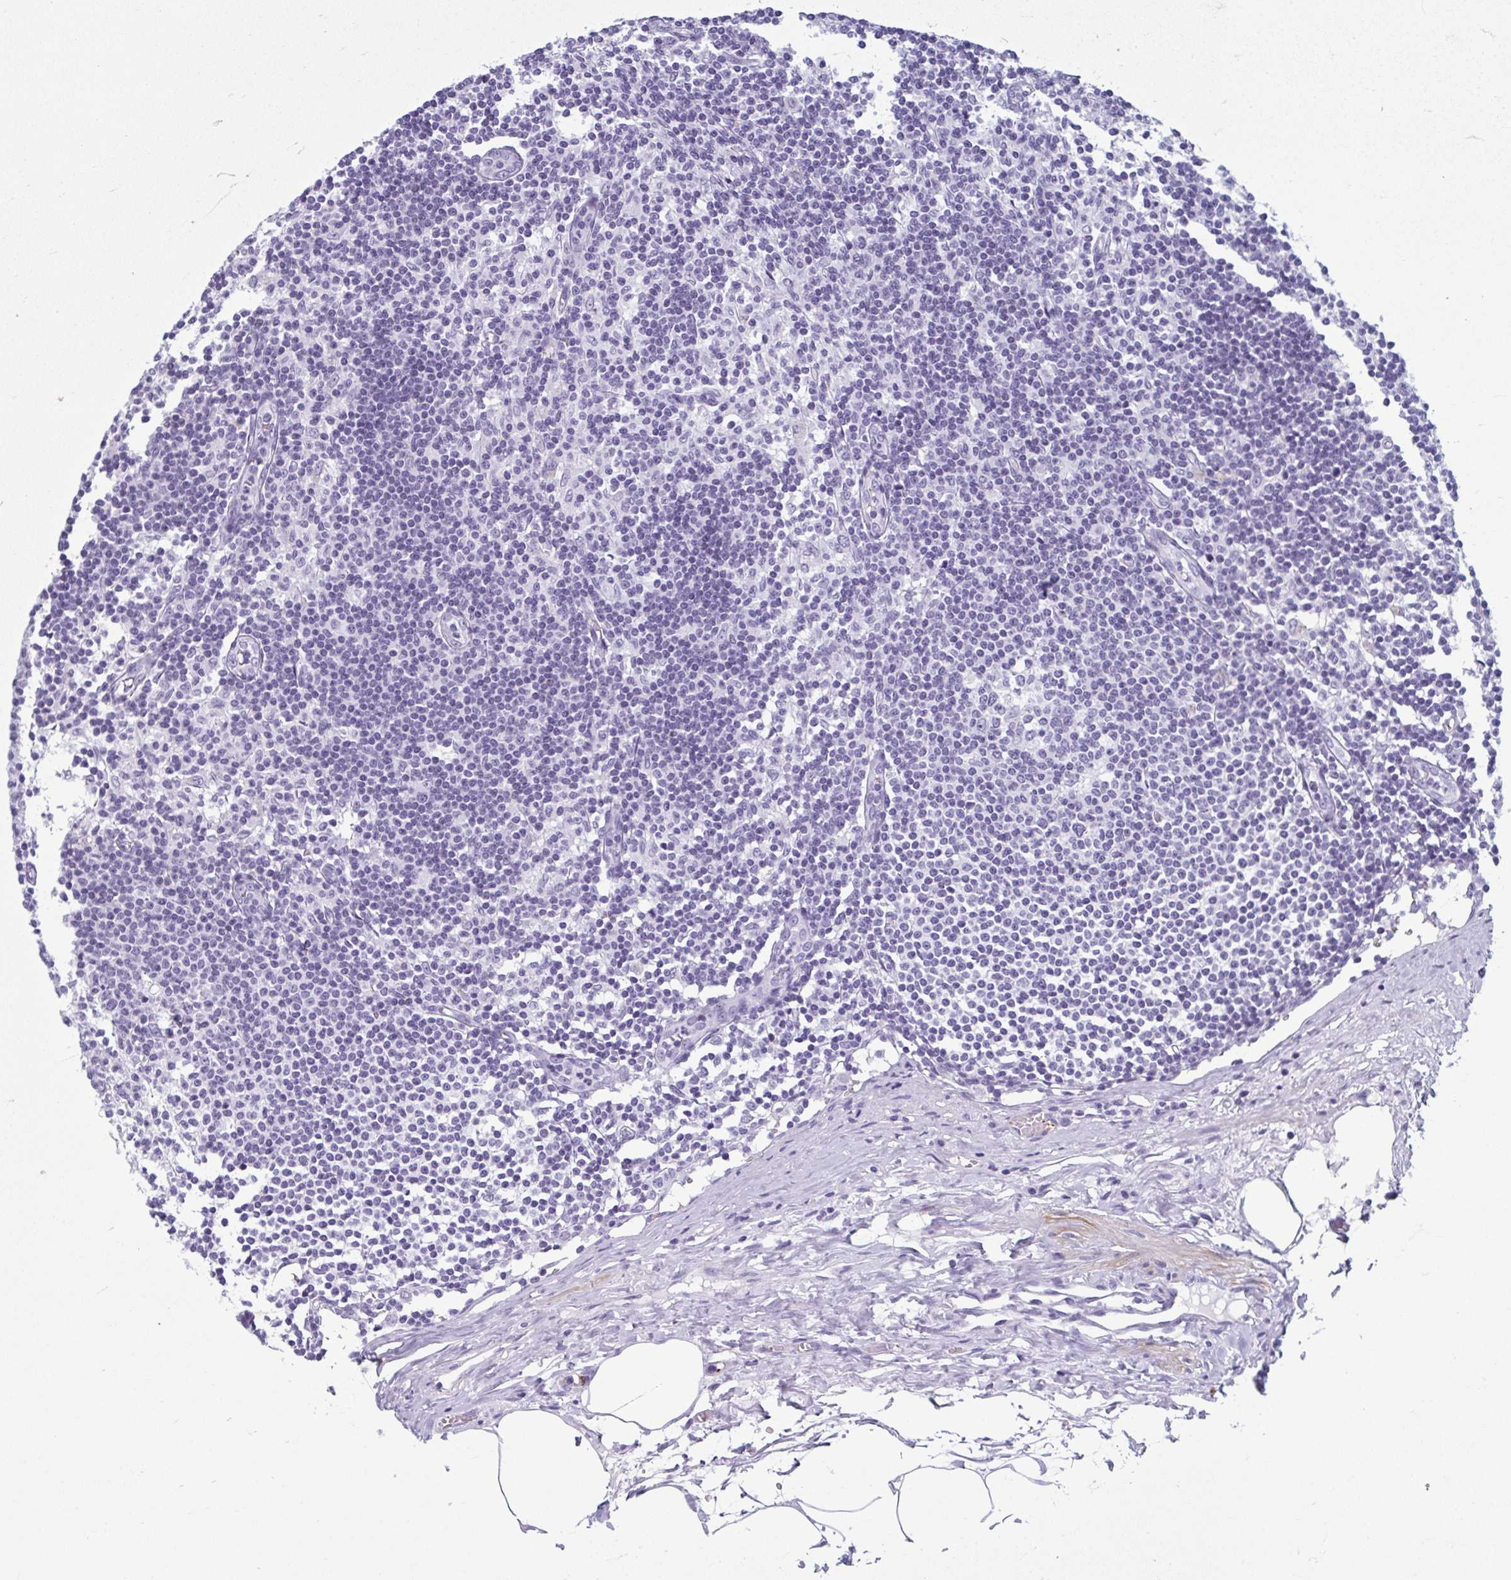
{"staining": {"intensity": "negative", "quantity": "none", "location": "none"}, "tissue": "lymph node", "cell_type": "Germinal center cells", "image_type": "normal", "snomed": [{"axis": "morphology", "description": "Normal tissue, NOS"}, {"axis": "topography", "description": "Lymph node"}], "caption": "Immunohistochemical staining of benign lymph node shows no significant positivity in germinal center cells. (Stains: DAB (3,3'-diaminobenzidine) immunohistochemistry (IHC) with hematoxylin counter stain, Microscopy: brightfield microscopy at high magnification).", "gene": "TCEAL3", "patient": {"sex": "female", "age": 69}}